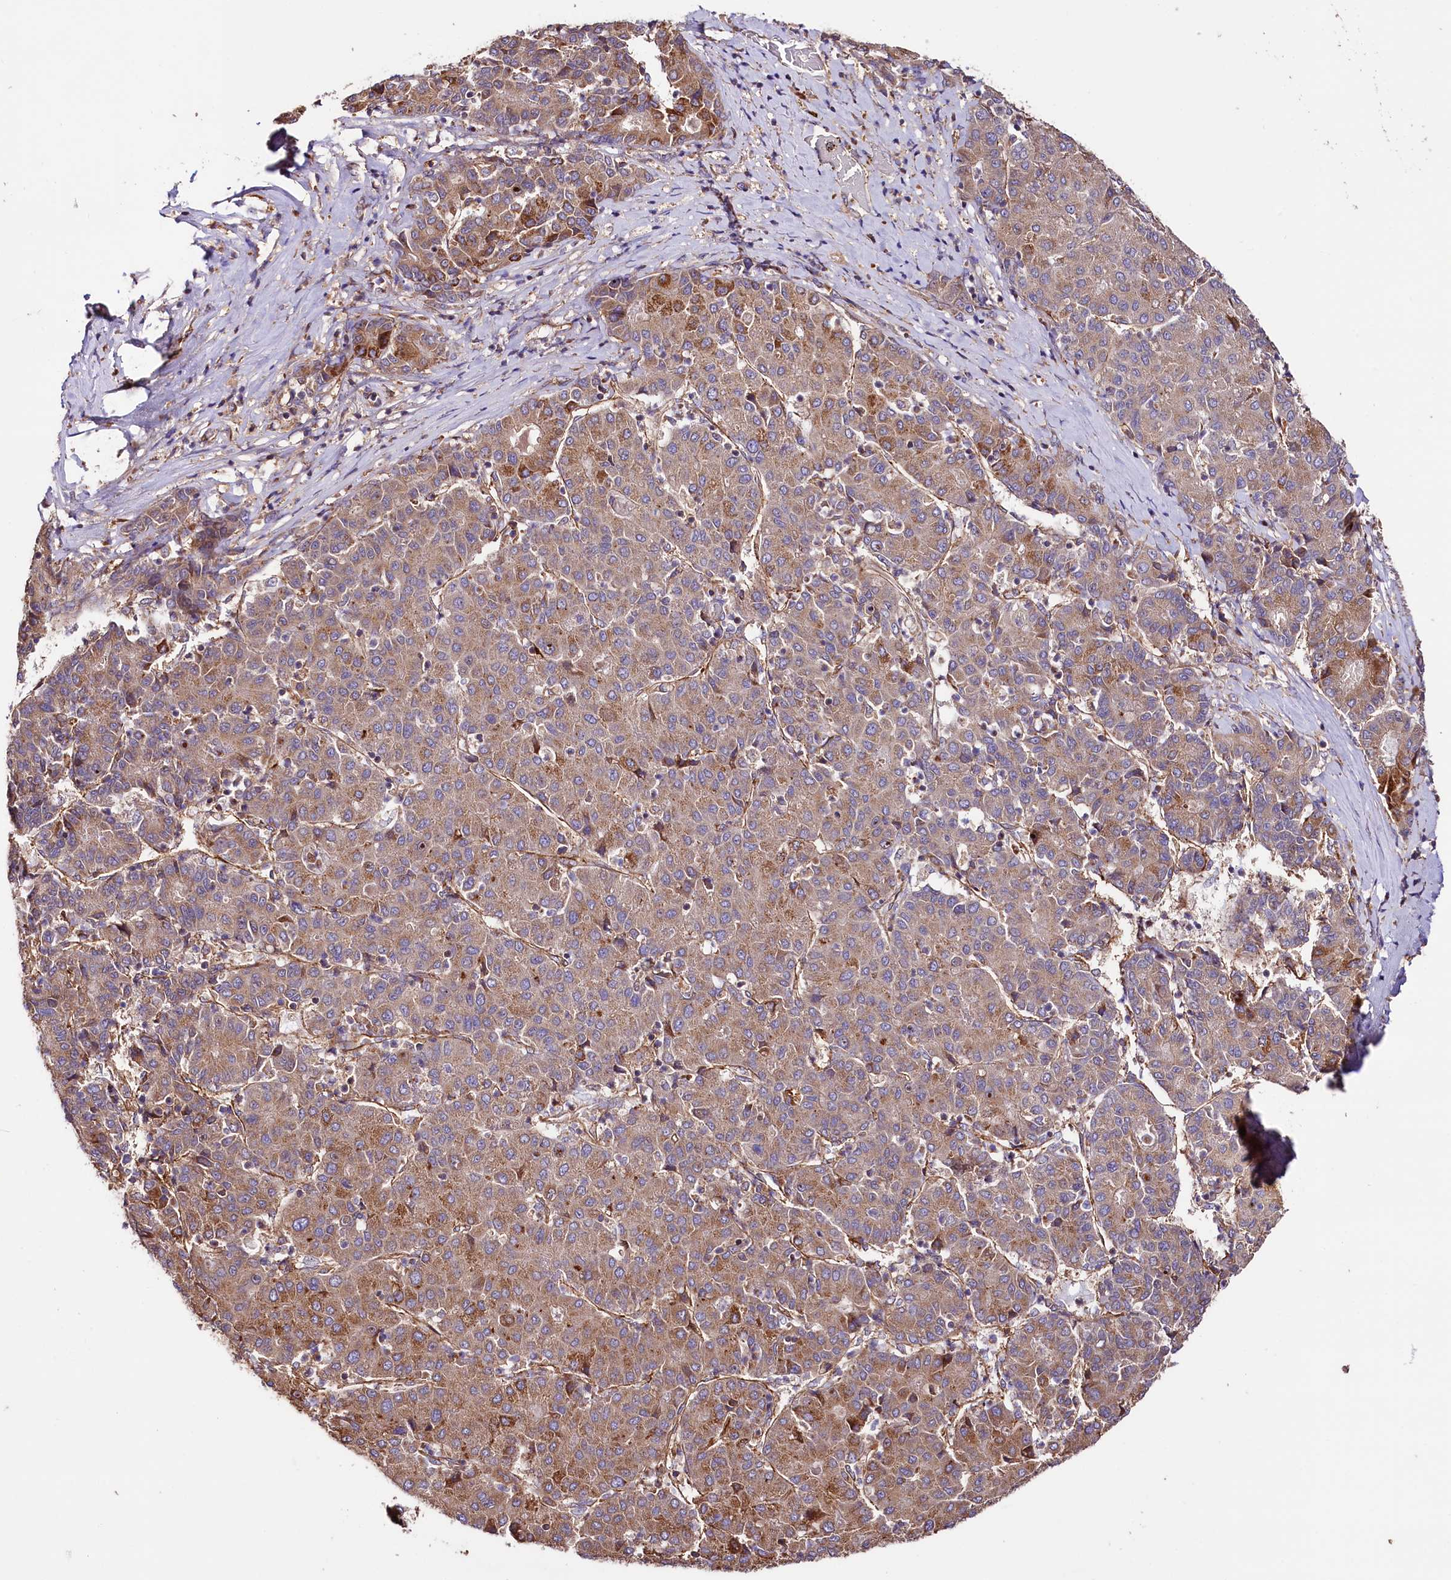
{"staining": {"intensity": "moderate", "quantity": ">75%", "location": "cytoplasmic/membranous"}, "tissue": "liver cancer", "cell_type": "Tumor cells", "image_type": "cancer", "snomed": [{"axis": "morphology", "description": "Carcinoma, Hepatocellular, NOS"}, {"axis": "topography", "description": "Liver"}], "caption": "A high-resolution micrograph shows immunohistochemistry (IHC) staining of hepatocellular carcinoma (liver), which reveals moderate cytoplasmic/membranous staining in about >75% of tumor cells.", "gene": "CEP295", "patient": {"sex": "male", "age": 65}}